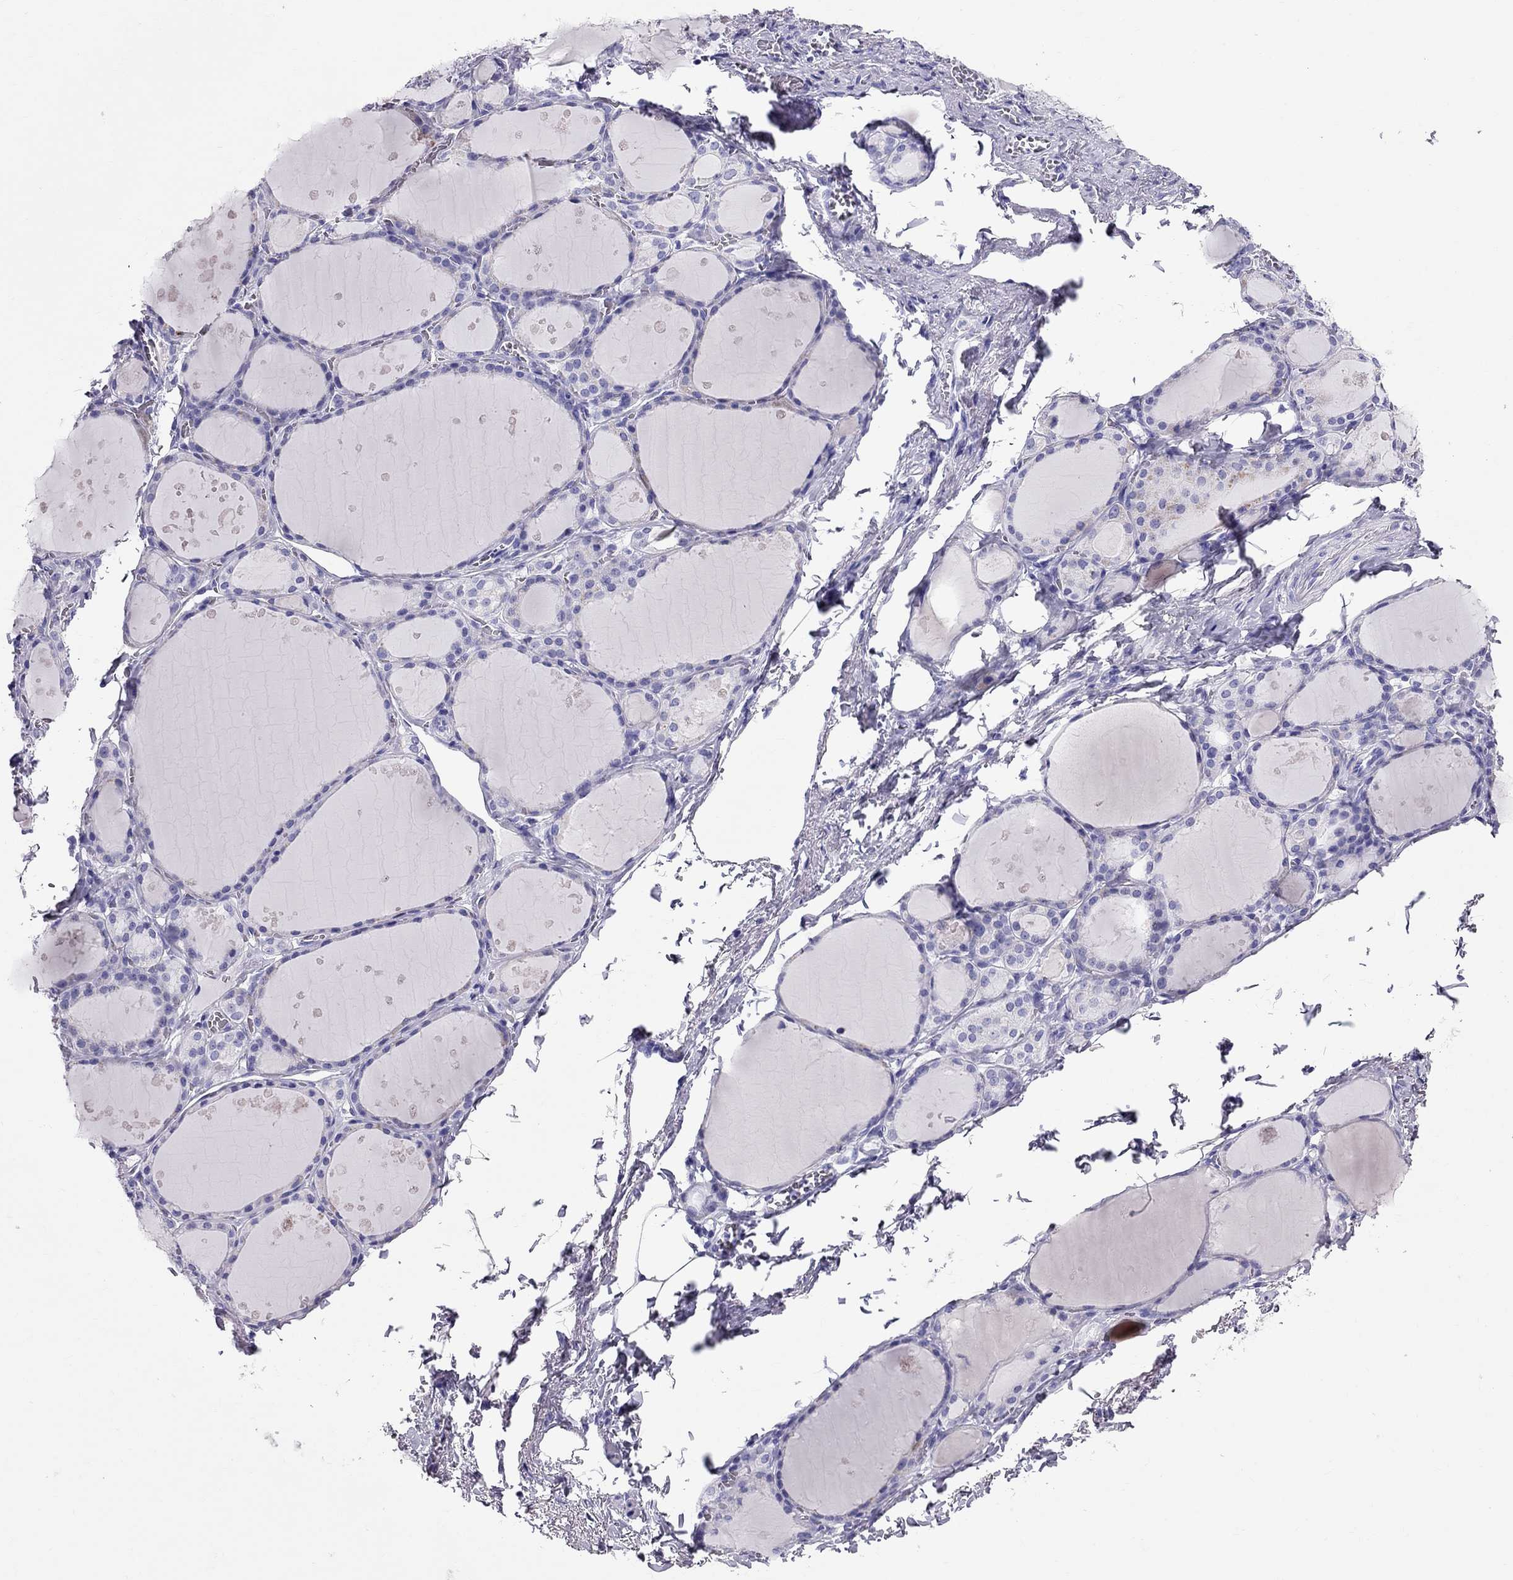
{"staining": {"intensity": "negative", "quantity": "none", "location": "none"}, "tissue": "thyroid gland", "cell_type": "Glandular cells", "image_type": "normal", "snomed": [{"axis": "morphology", "description": "Normal tissue, NOS"}, {"axis": "topography", "description": "Thyroid gland"}], "caption": "An image of thyroid gland stained for a protein displays no brown staining in glandular cells.", "gene": "TTLL13", "patient": {"sex": "male", "age": 68}}